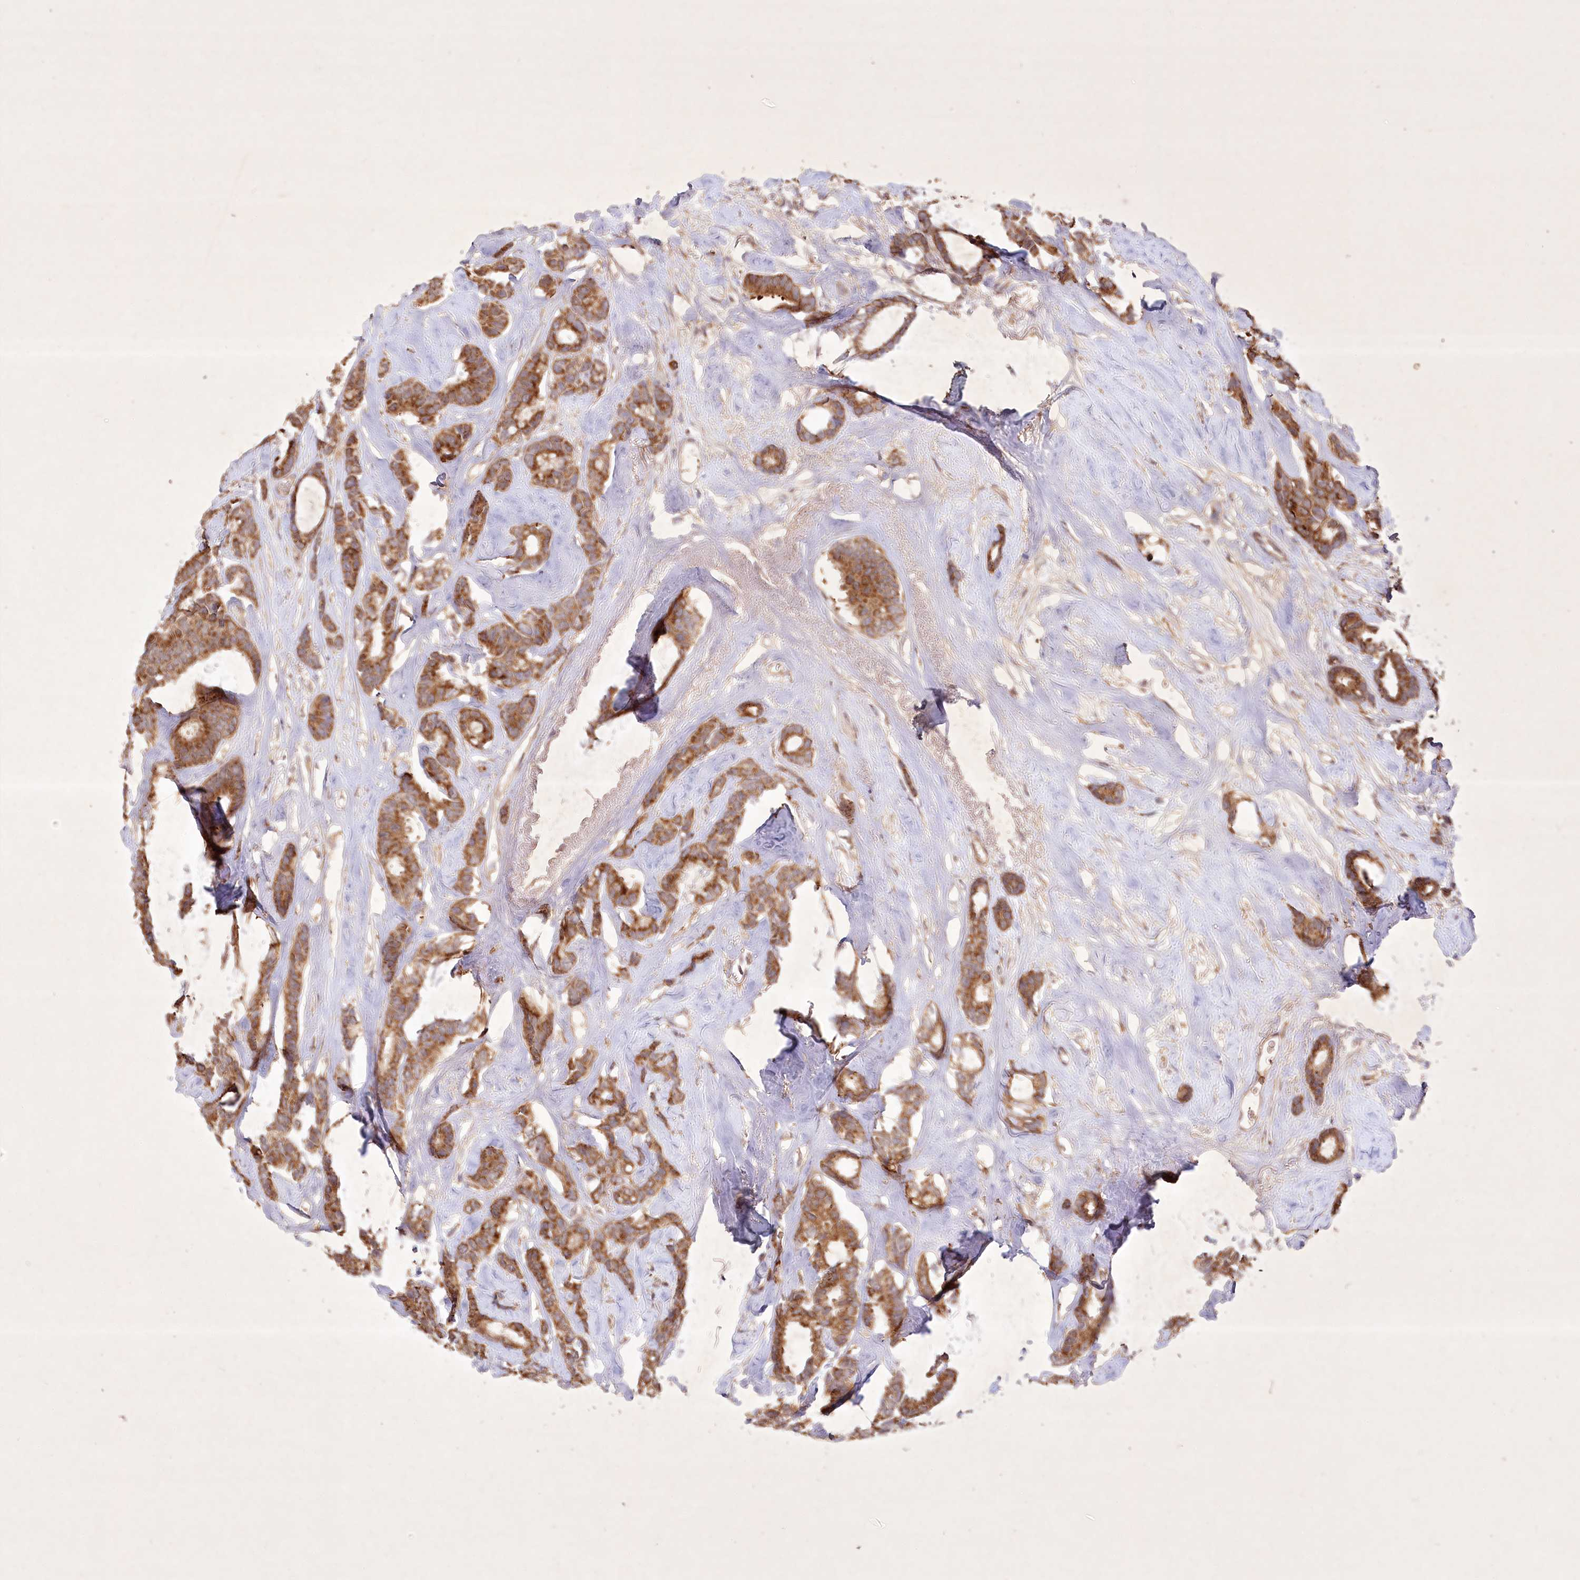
{"staining": {"intensity": "moderate", "quantity": ">75%", "location": "cytoplasmic/membranous"}, "tissue": "breast cancer", "cell_type": "Tumor cells", "image_type": "cancer", "snomed": [{"axis": "morphology", "description": "Duct carcinoma"}, {"axis": "topography", "description": "Breast"}], "caption": "Human breast cancer stained for a protein (brown) displays moderate cytoplasmic/membranous positive staining in about >75% of tumor cells.", "gene": "IRAK1BP1", "patient": {"sex": "female", "age": 87}}